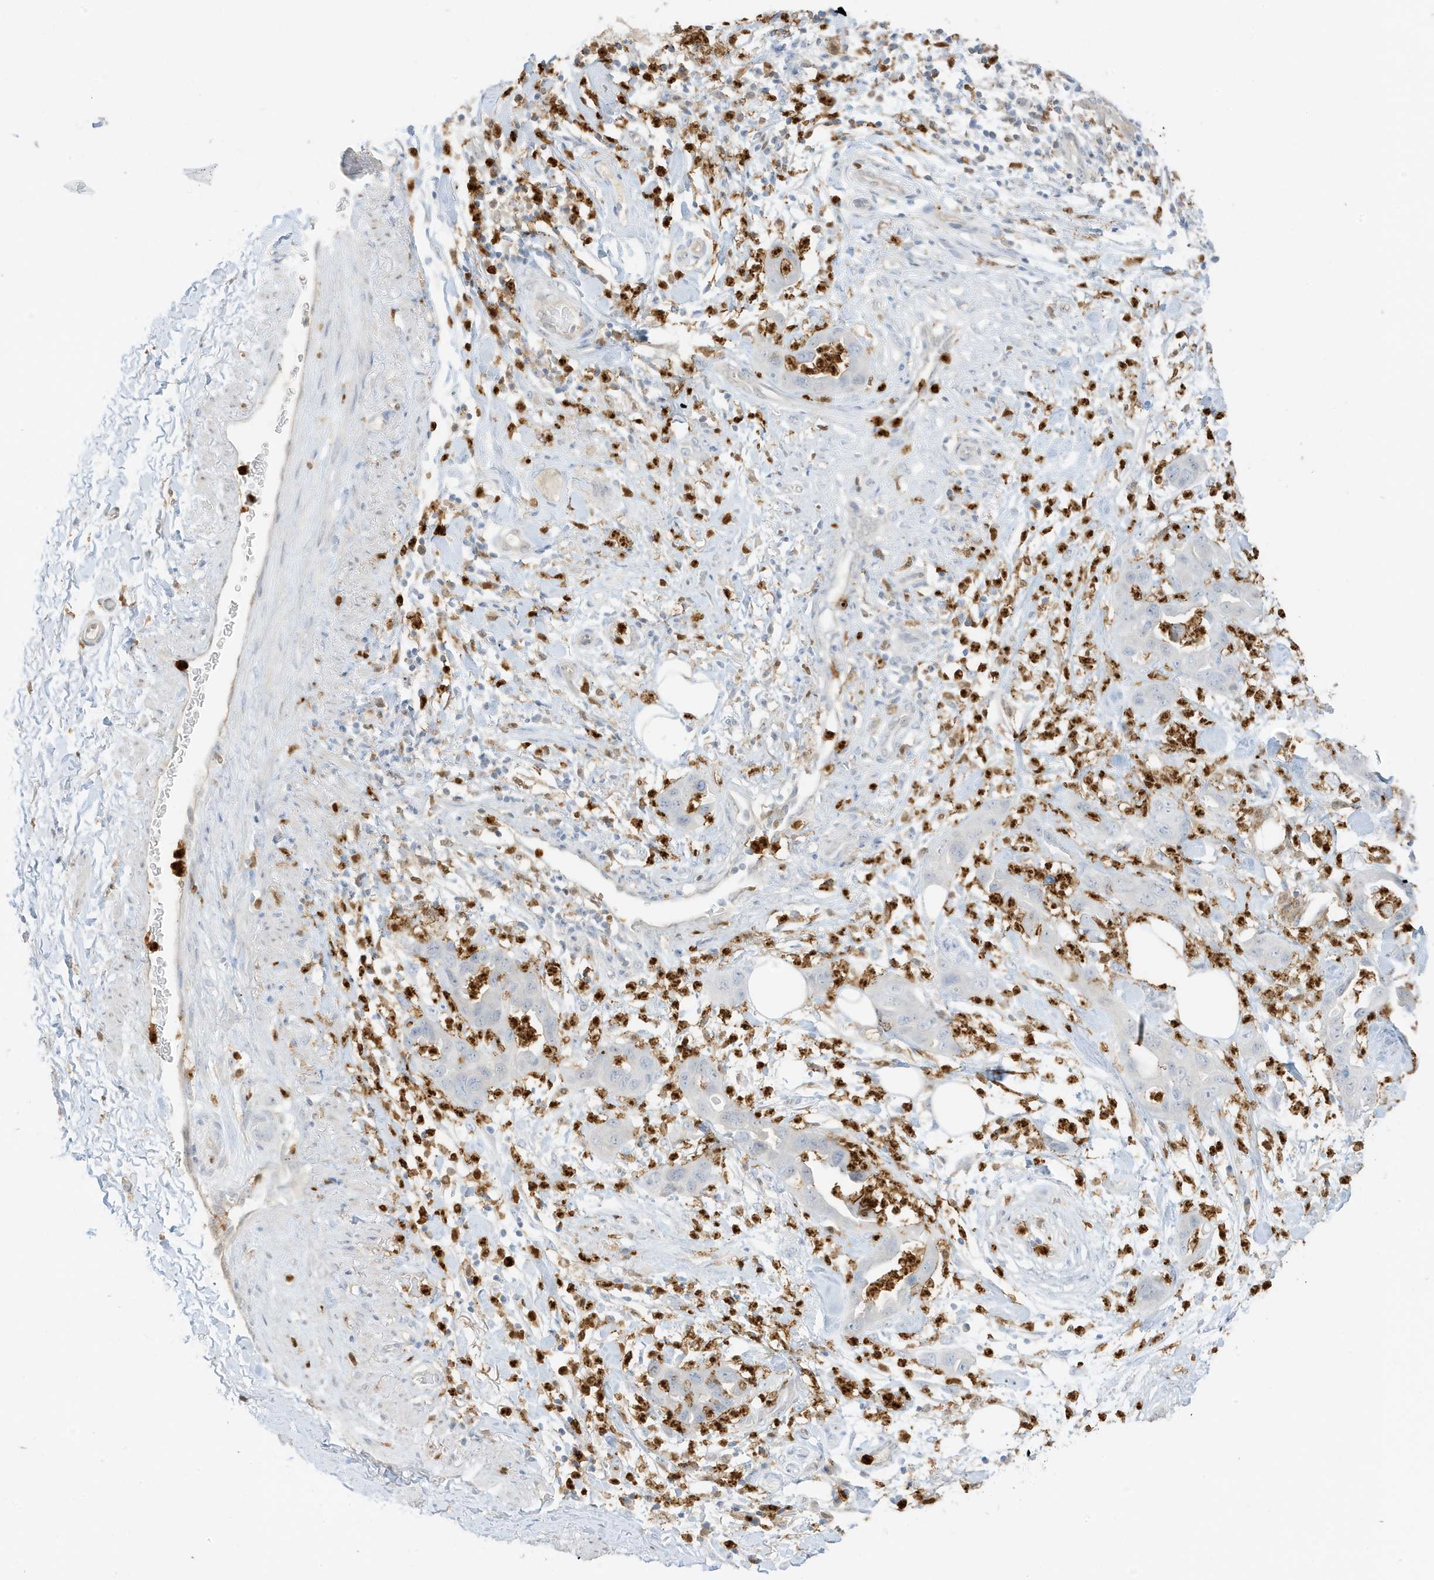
{"staining": {"intensity": "negative", "quantity": "none", "location": "none"}, "tissue": "pancreatic cancer", "cell_type": "Tumor cells", "image_type": "cancer", "snomed": [{"axis": "morphology", "description": "Adenocarcinoma, NOS"}, {"axis": "topography", "description": "Pancreas"}], "caption": "This is a photomicrograph of immunohistochemistry staining of adenocarcinoma (pancreatic), which shows no expression in tumor cells.", "gene": "GCA", "patient": {"sex": "female", "age": 71}}